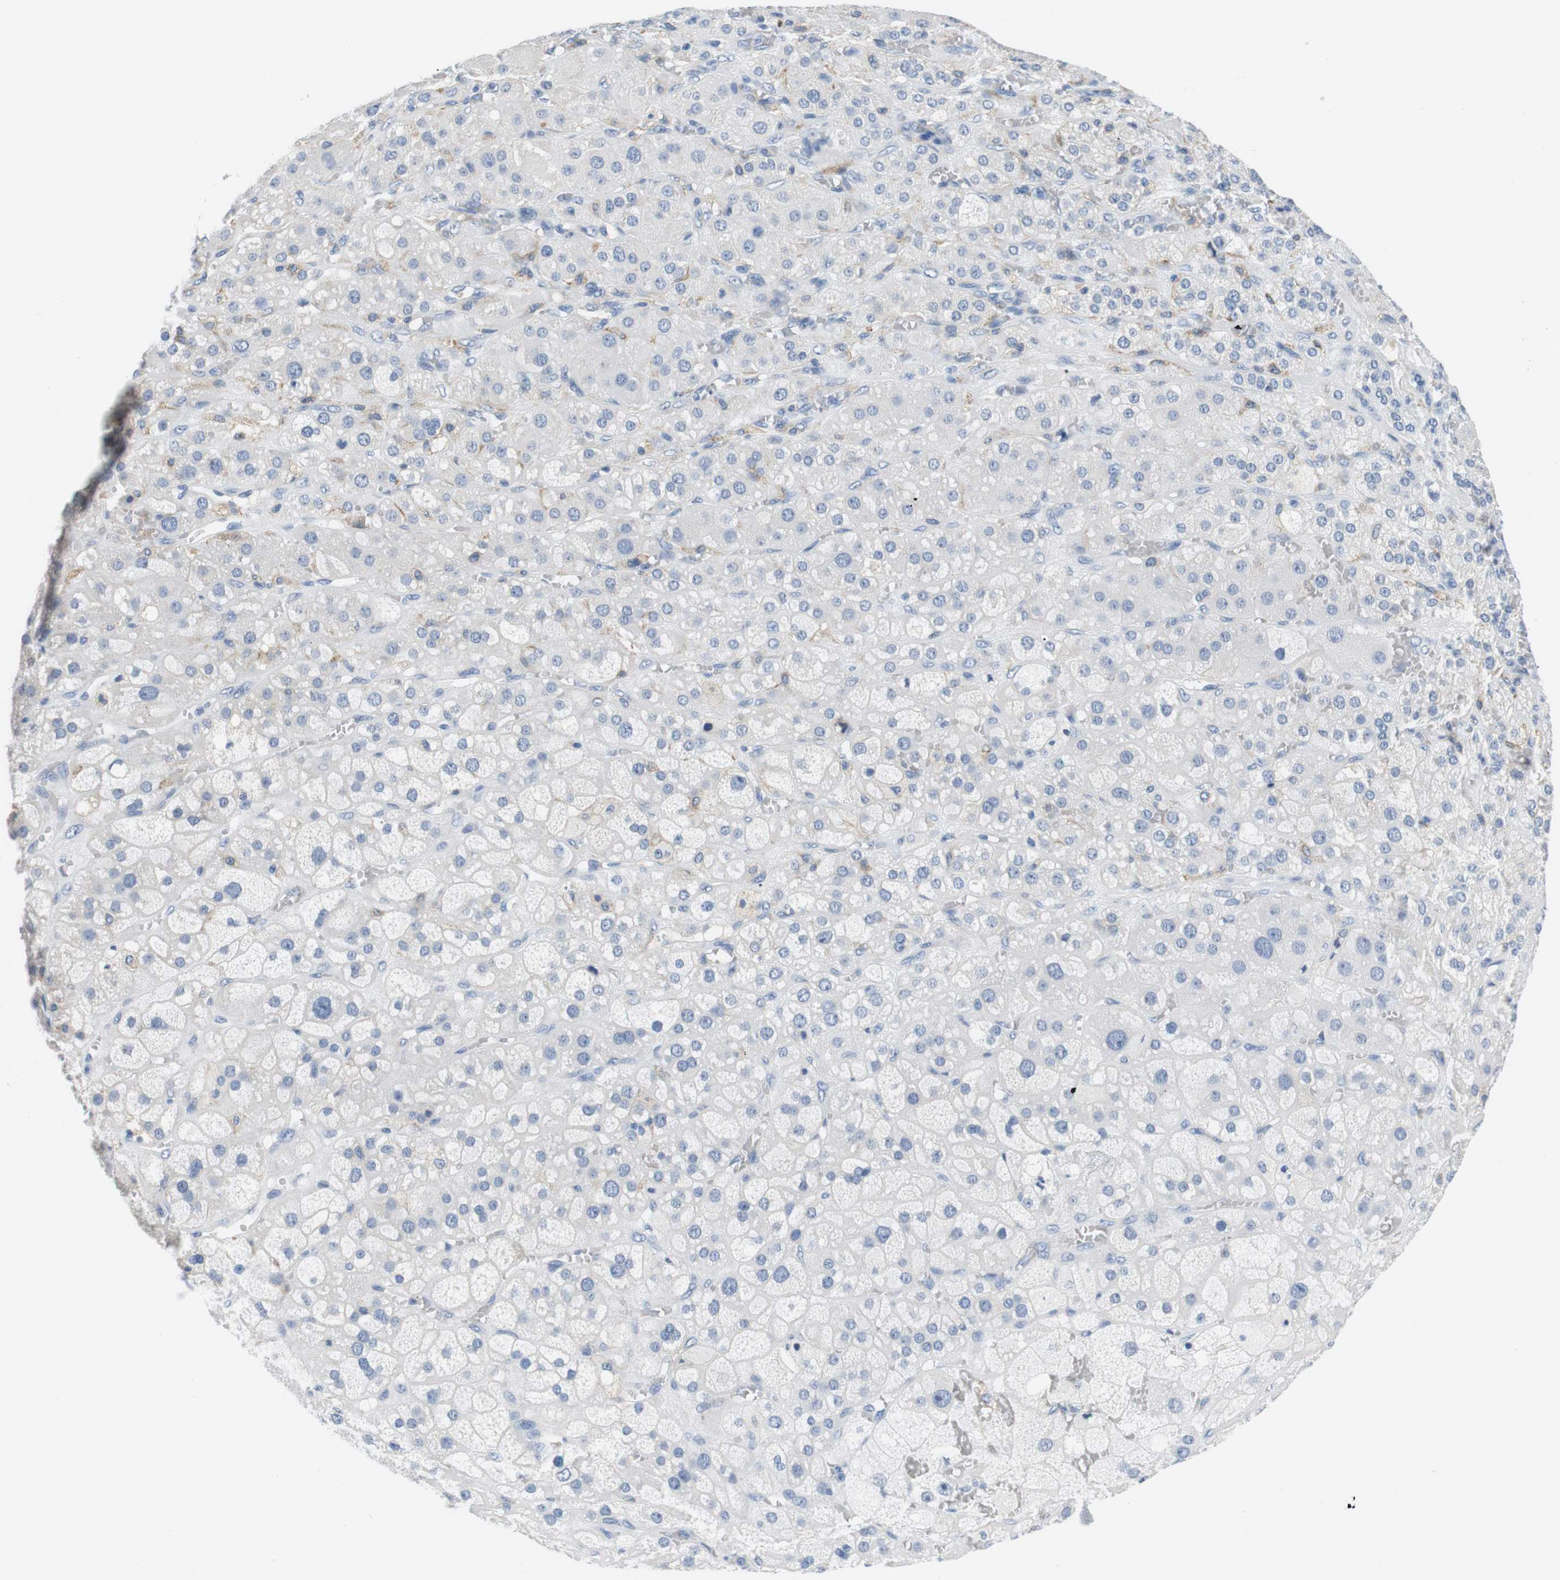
{"staining": {"intensity": "negative", "quantity": "none", "location": "none"}, "tissue": "adrenal gland", "cell_type": "Glandular cells", "image_type": "normal", "snomed": [{"axis": "morphology", "description": "Normal tissue, NOS"}, {"axis": "topography", "description": "Adrenal gland"}], "caption": "This is an IHC image of normal human adrenal gland. There is no staining in glandular cells.", "gene": "FCGRT", "patient": {"sex": "female", "age": 47}}